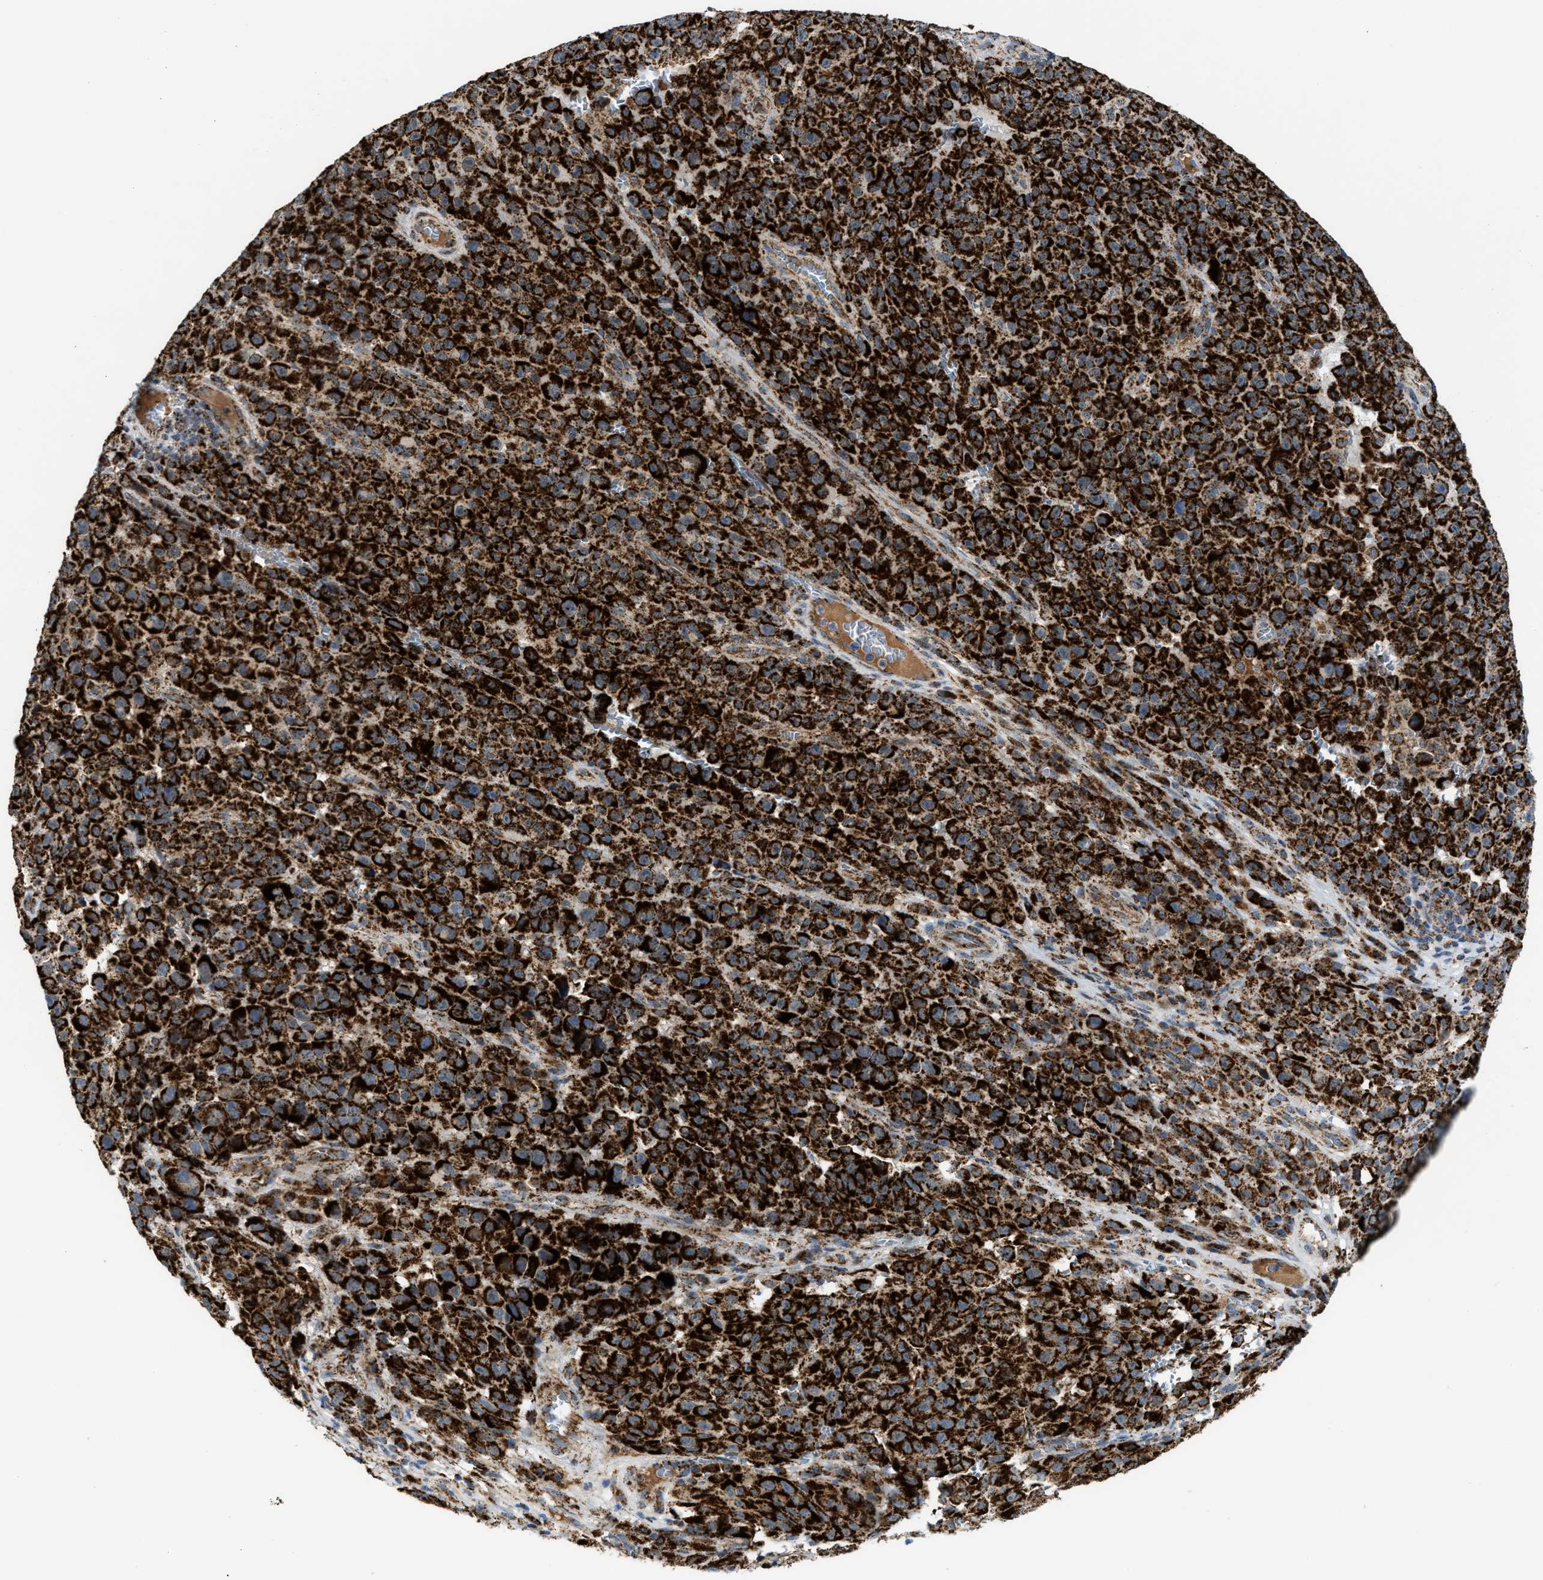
{"staining": {"intensity": "strong", "quantity": ">75%", "location": "cytoplasmic/membranous"}, "tissue": "melanoma", "cell_type": "Tumor cells", "image_type": "cancer", "snomed": [{"axis": "morphology", "description": "Malignant melanoma, NOS"}, {"axis": "topography", "description": "Skin"}], "caption": "Immunohistochemical staining of malignant melanoma demonstrates high levels of strong cytoplasmic/membranous protein staining in approximately >75% of tumor cells.", "gene": "PMPCA", "patient": {"sex": "female", "age": 82}}